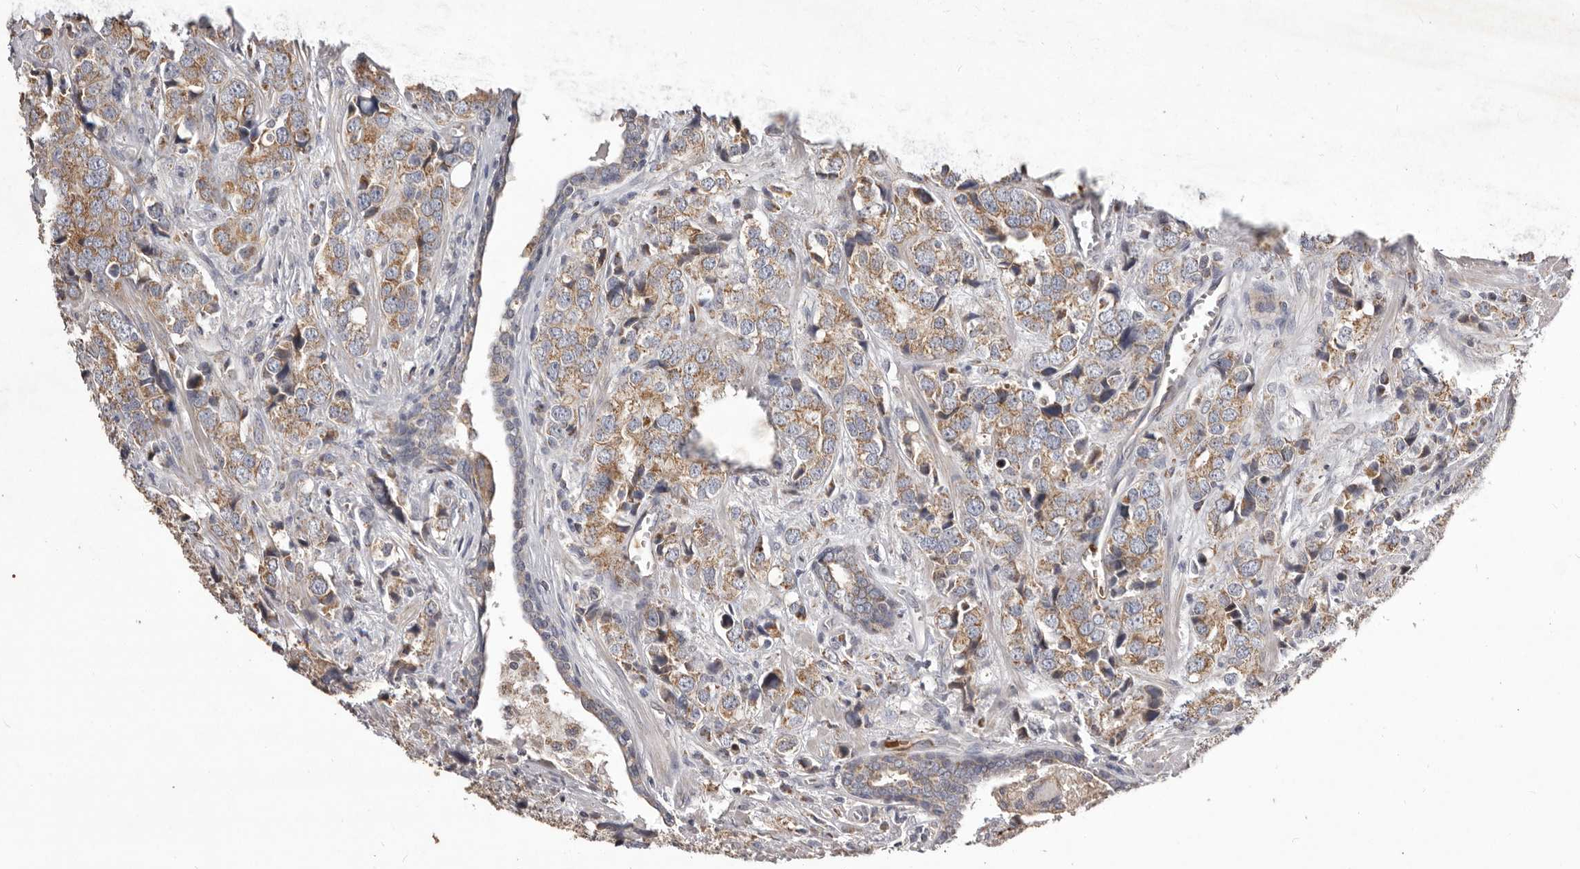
{"staining": {"intensity": "moderate", "quantity": ">75%", "location": "cytoplasmic/membranous"}, "tissue": "prostate cancer", "cell_type": "Tumor cells", "image_type": "cancer", "snomed": [{"axis": "morphology", "description": "Adenocarcinoma, High grade"}, {"axis": "topography", "description": "Prostate"}], "caption": "Human prostate adenocarcinoma (high-grade) stained with a protein marker displays moderate staining in tumor cells.", "gene": "CXCL14", "patient": {"sex": "male", "age": 71}}